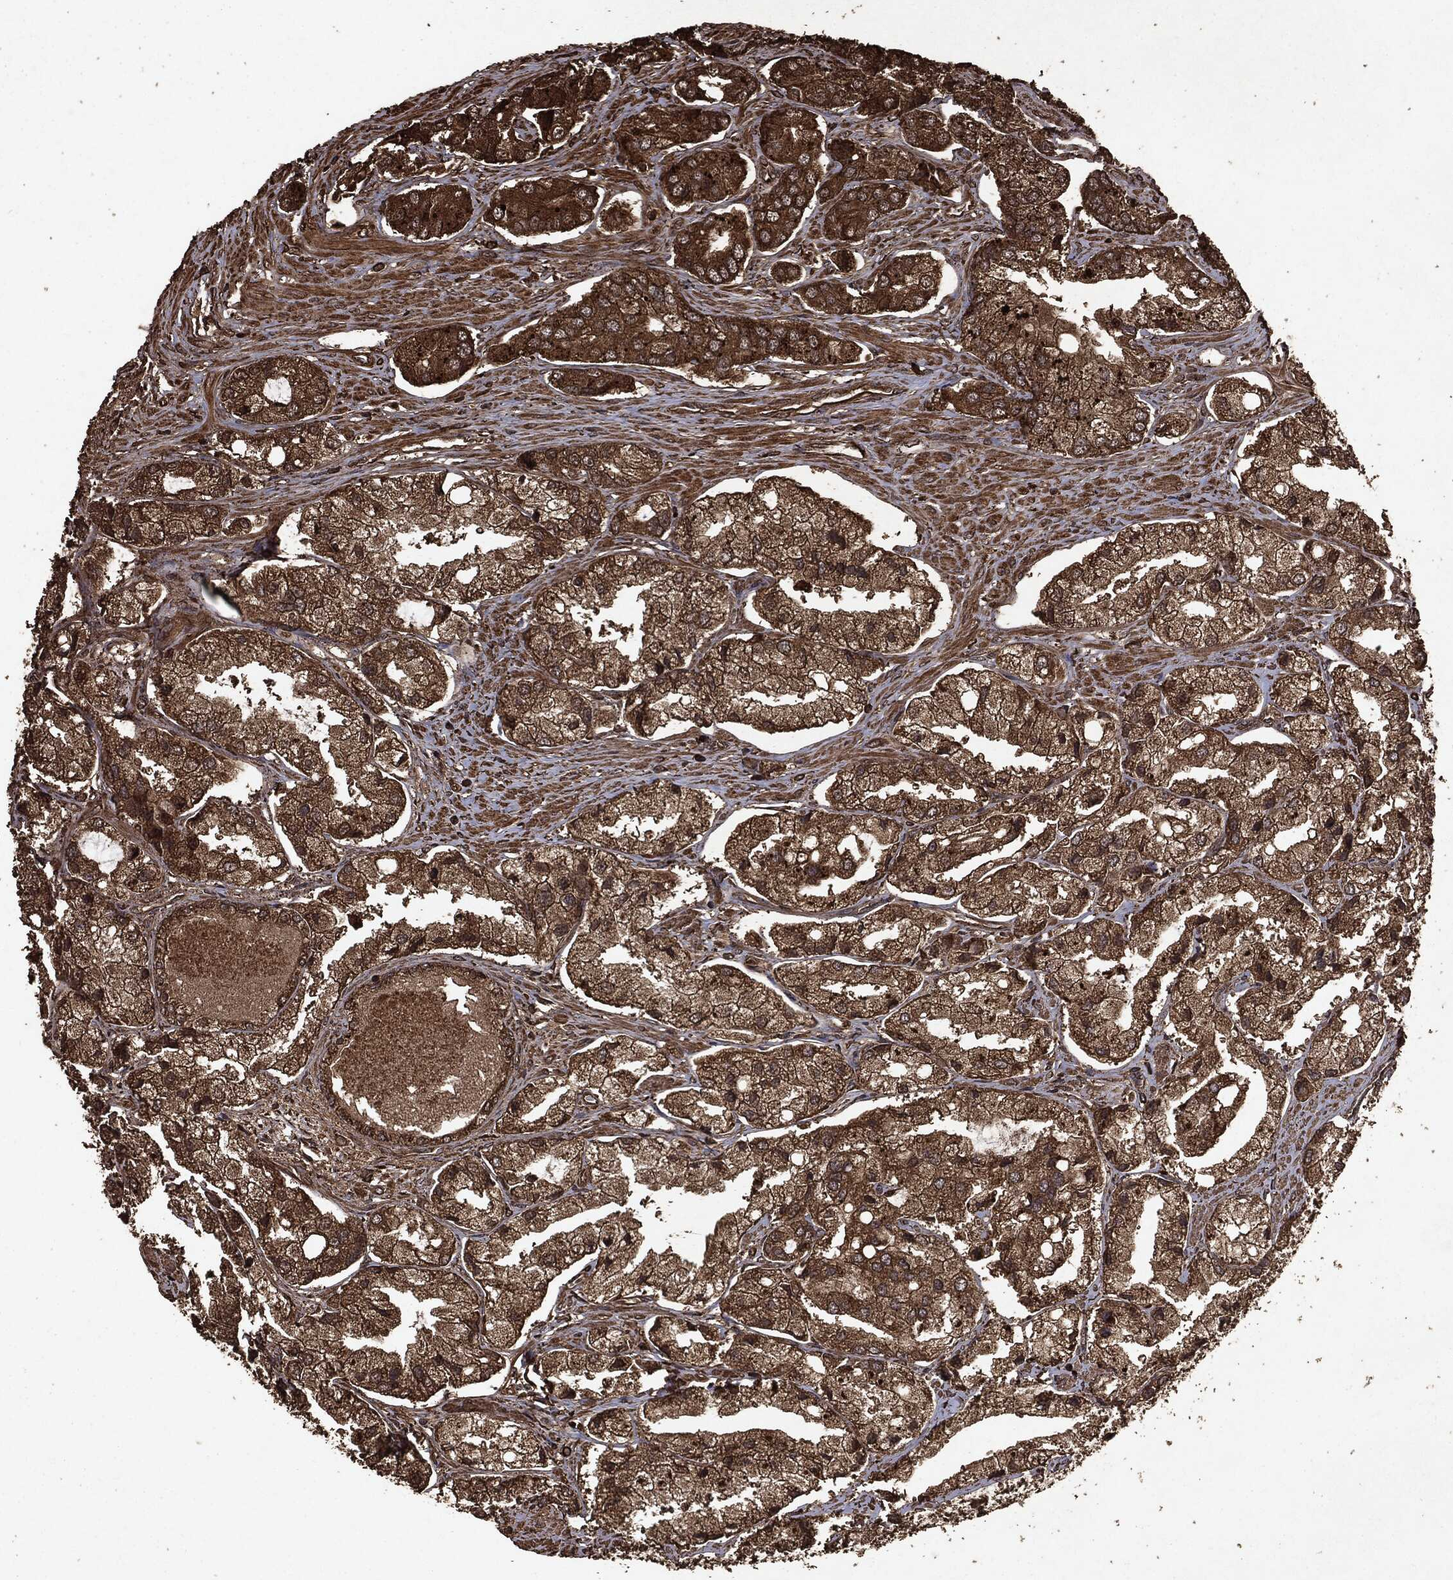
{"staining": {"intensity": "strong", "quantity": ">75%", "location": "cytoplasmic/membranous"}, "tissue": "prostate cancer", "cell_type": "Tumor cells", "image_type": "cancer", "snomed": [{"axis": "morphology", "description": "Adenocarcinoma, Low grade"}, {"axis": "topography", "description": "Prostate"}], "caption": "A brown stain shows strong cytoplasmic/membranous staining of a protein in low-grade adenocarcinoma (prostate) tumor cells.", "gene": "ARAF", "patient": {"sex": "male", "age": 69}}